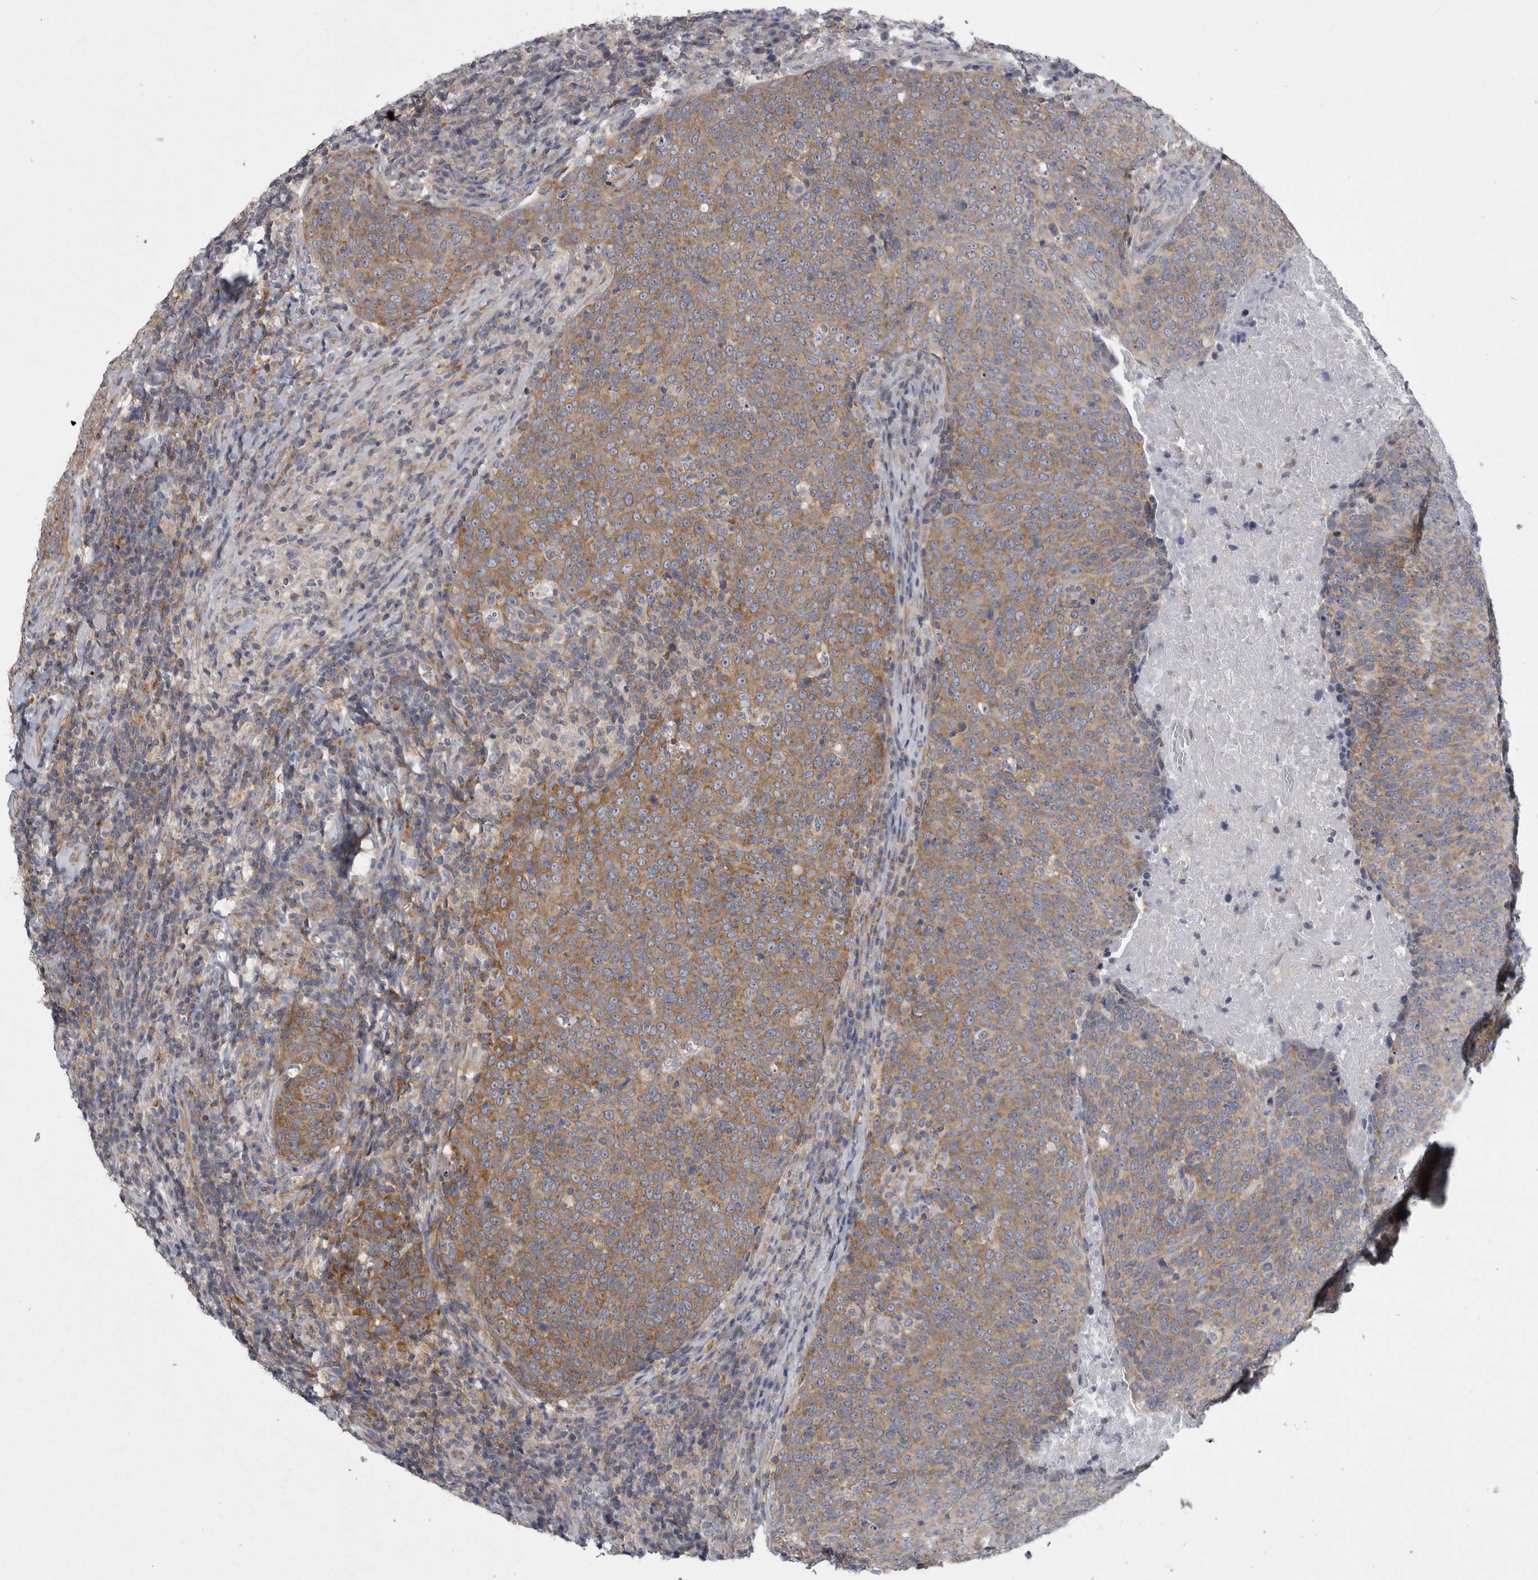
{"staining": {"intensity": "moderate", "quantity": ">75%", "location": "cytoplasmic/membranous"}, "tissue": "head and neck cancer", "cell_type": "Tumor cells", "image_type": "cancer", "snomed": [{"axis": "morphology", "description": "Squamous cell carcinoma, NOS"}, {"axis": "morphology", "description": "Squamous cell carcinoma, metastatic, NOS"}, {"axis": "topography", "description": "Lymph node"}, {"axis": "topography", "description": "Head-Neck"}], "caption": "Human squamous cell carcinoma (head and neck) stained for a protein (brown) demonstrates moderate cytoplasmic/membranous positive positivity in about >75% of tumor cells.", "gene": "PRRC2C", "patient": {"sex": "male", "age": 62}}